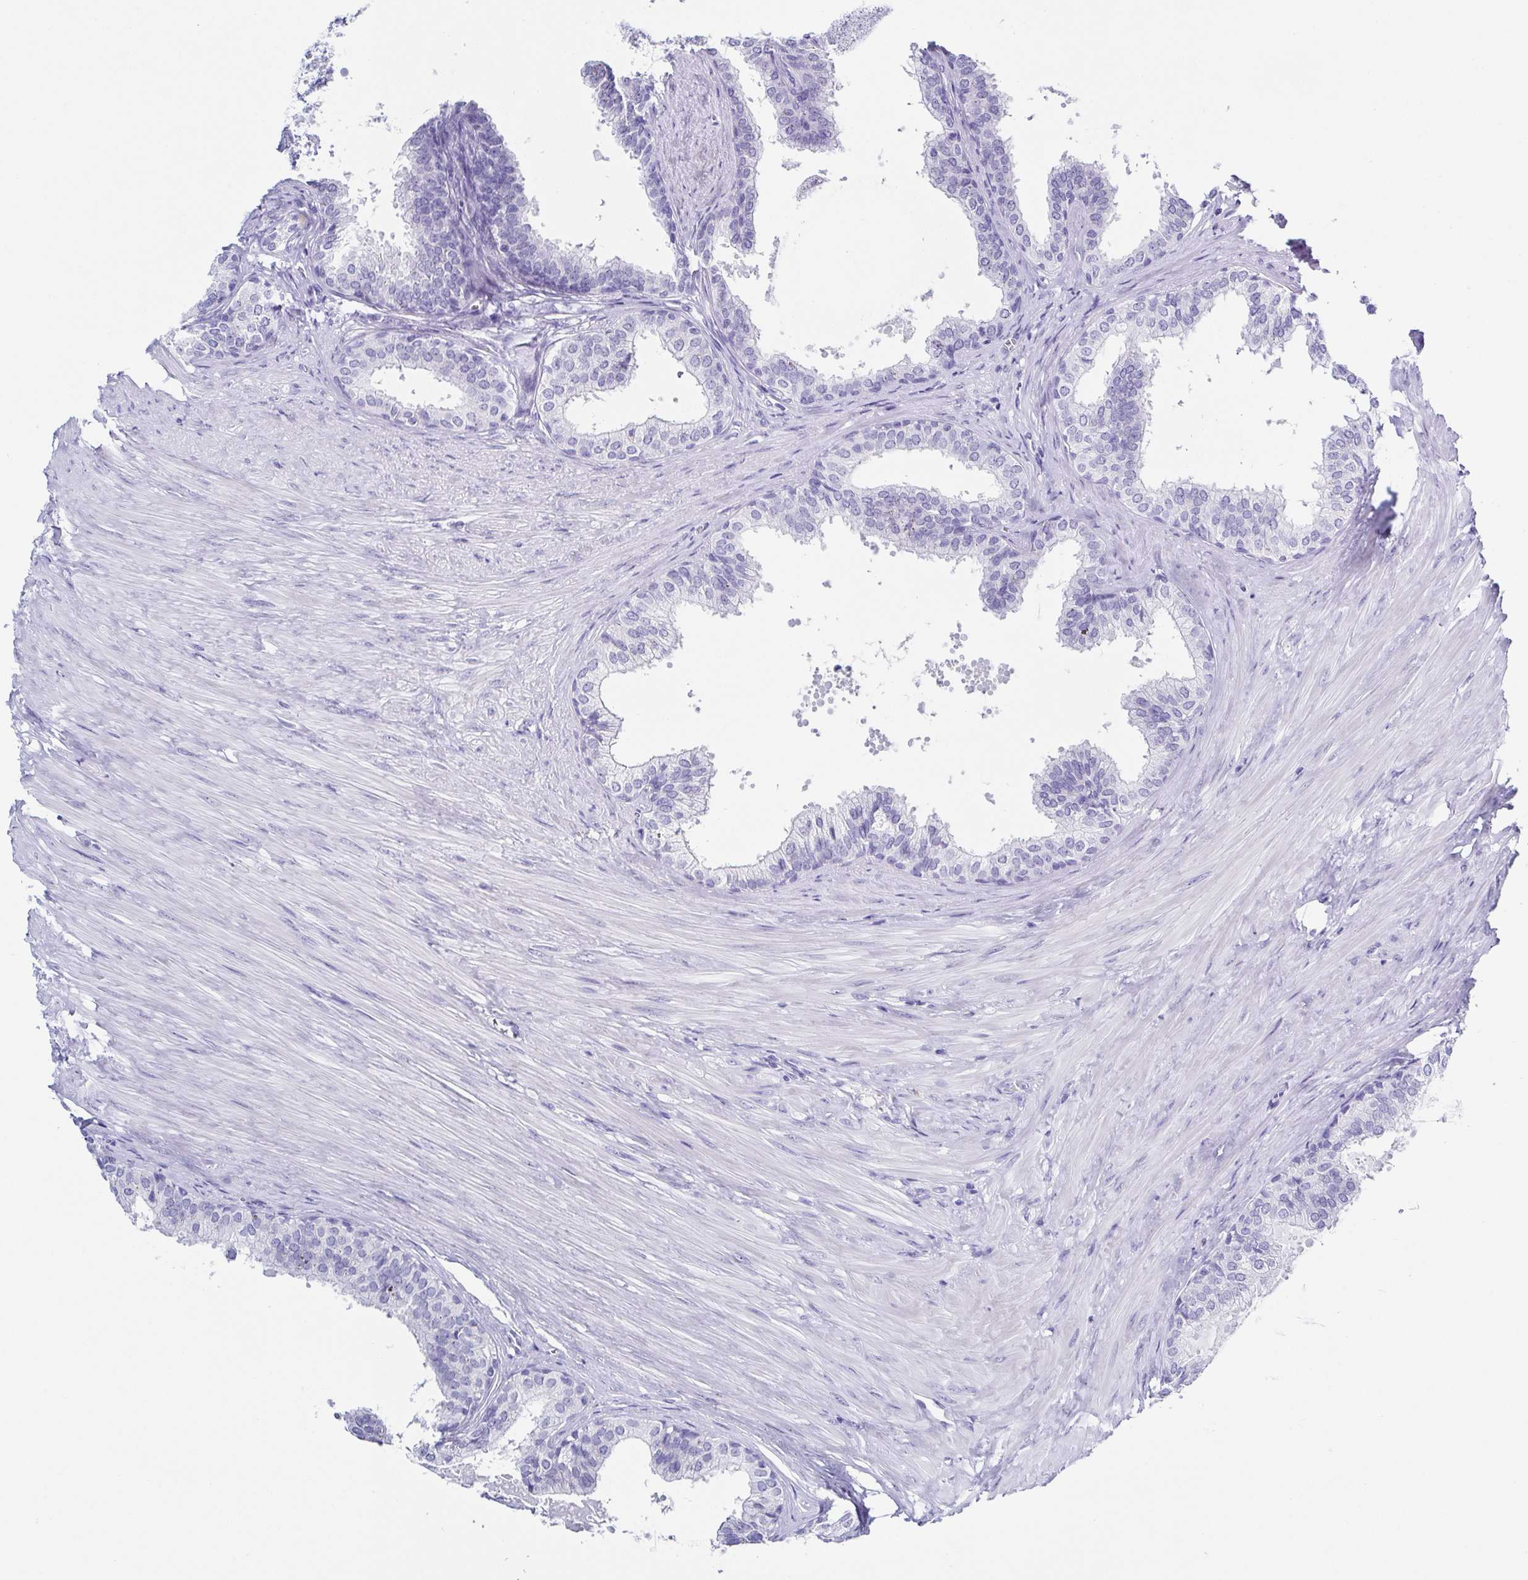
{"staining": {"intensity": "negative", "quantity": "none", "location": "none"}, "tissue": "prostate", "cell_type": "Glandular cells", "image_type": "normal", "snomed": [{"axis": "morphology", "description": "Normal tissue, NOS"}, {"axis": "topography", "description": "Prostate"}, {"axis": "topography", "description": "Peripheral nerve tissue"}], "caption": "The immunohistochemistry (IHC) histopathology image has no significant positivity in glandular cells of prostate. Brightfield microscopy of immunohistochemistry stained with DAB (3,3'-diaminobenzidine) (brown) and hematoxylin (blue), captured at high magnification.", "gene": "TNNT2", "patient": {"sex": "male", "age": 55}}